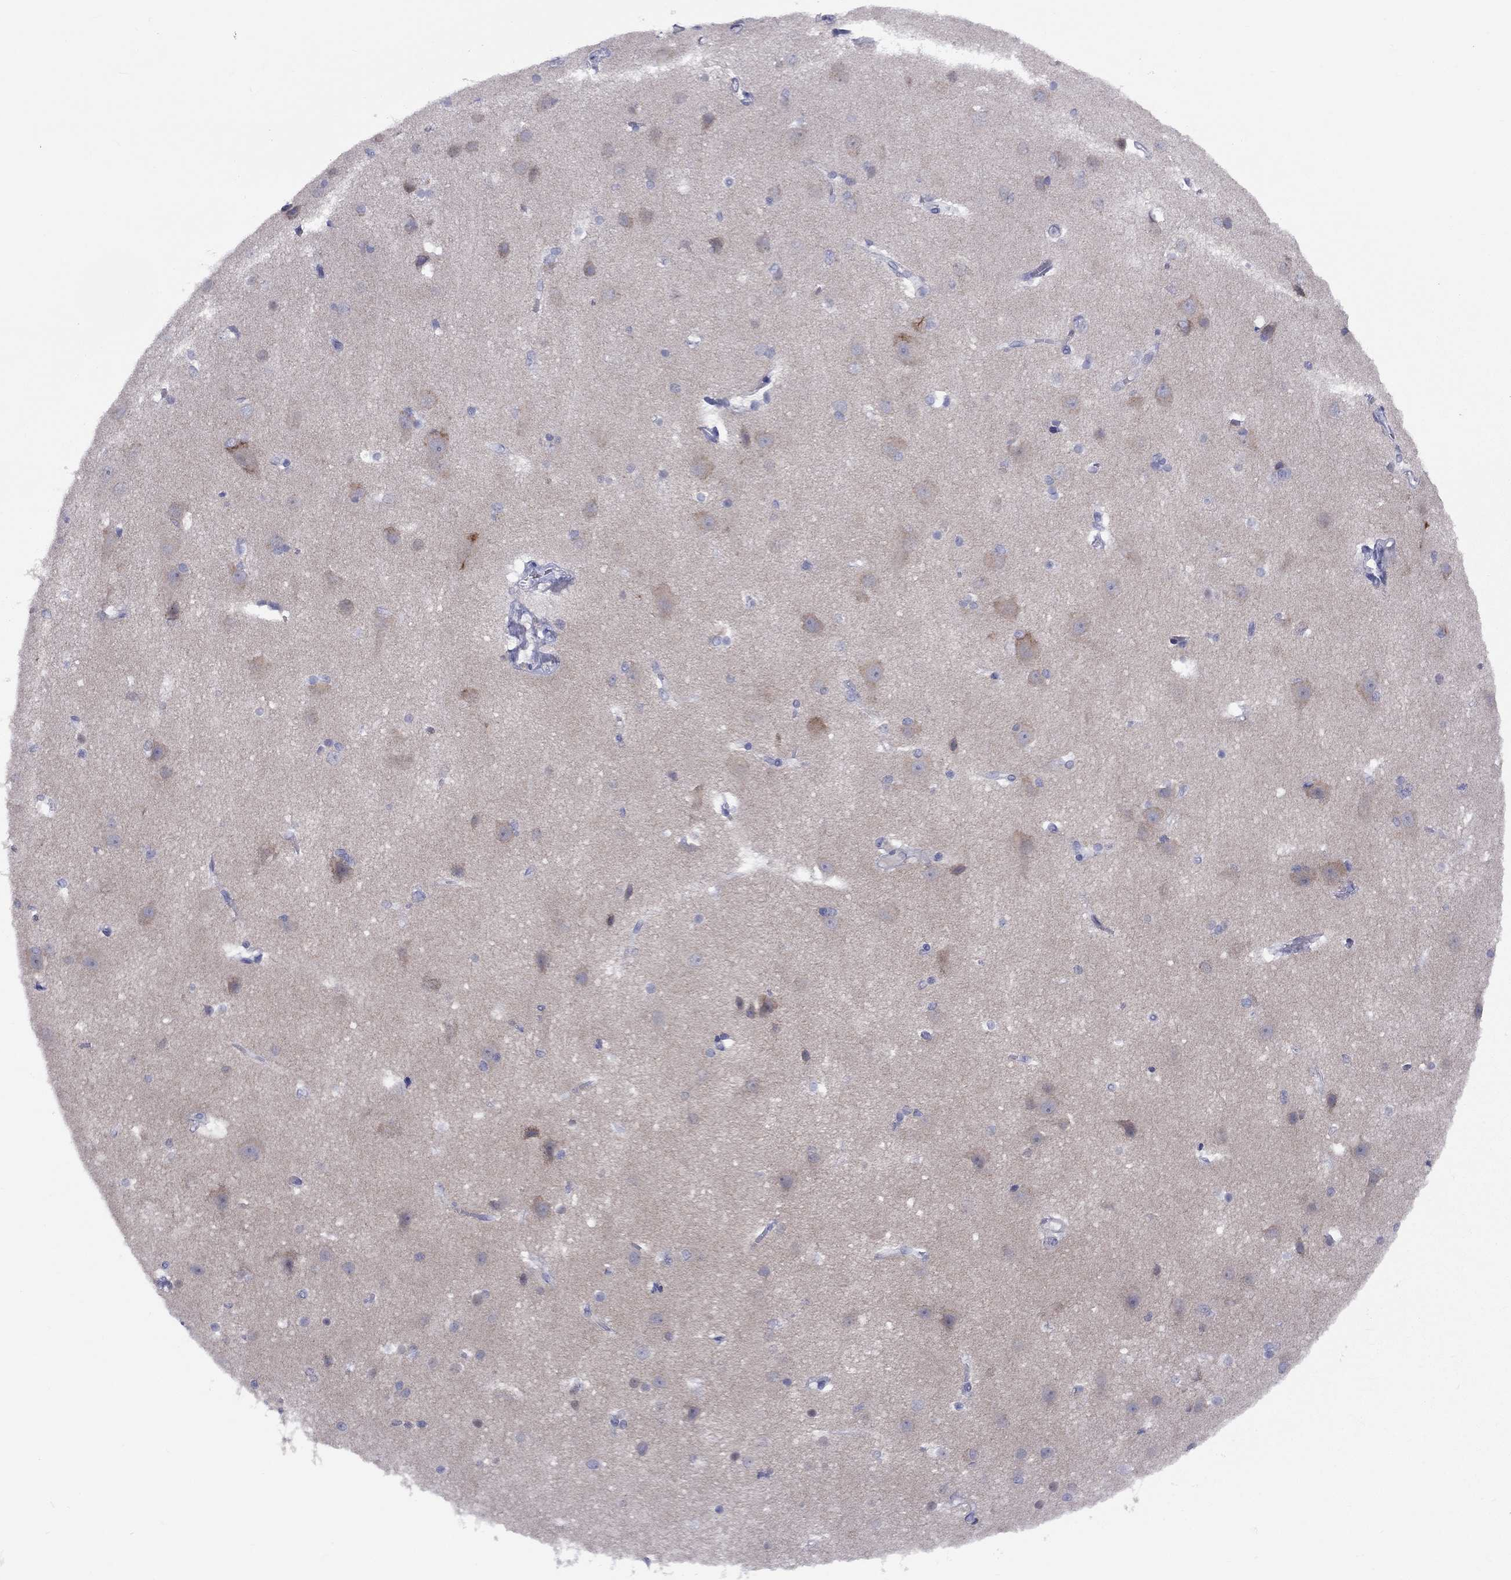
{"staining": {"intensity": "negative", "quantity": "none", "location": "none"}, "tissue": "cerebral cortex", "cell_type": "Endothelial cells", "image_type": "normal", "snomed": [{"axis": "morphology", "description": "Normal tissue, NOS"}, {"axis": "topography", "description": "Cerebral cortex"}], "caption": "A histopathology image of cerebral cortex stained for a protein reveals no brown staining in endothelial cells. (DAB (3,3'-diaminobenzidine) IHC with hematoxylin counter stain).", "gene": "CACNA1A", "patient": {"sex": "male", "age": 37}}